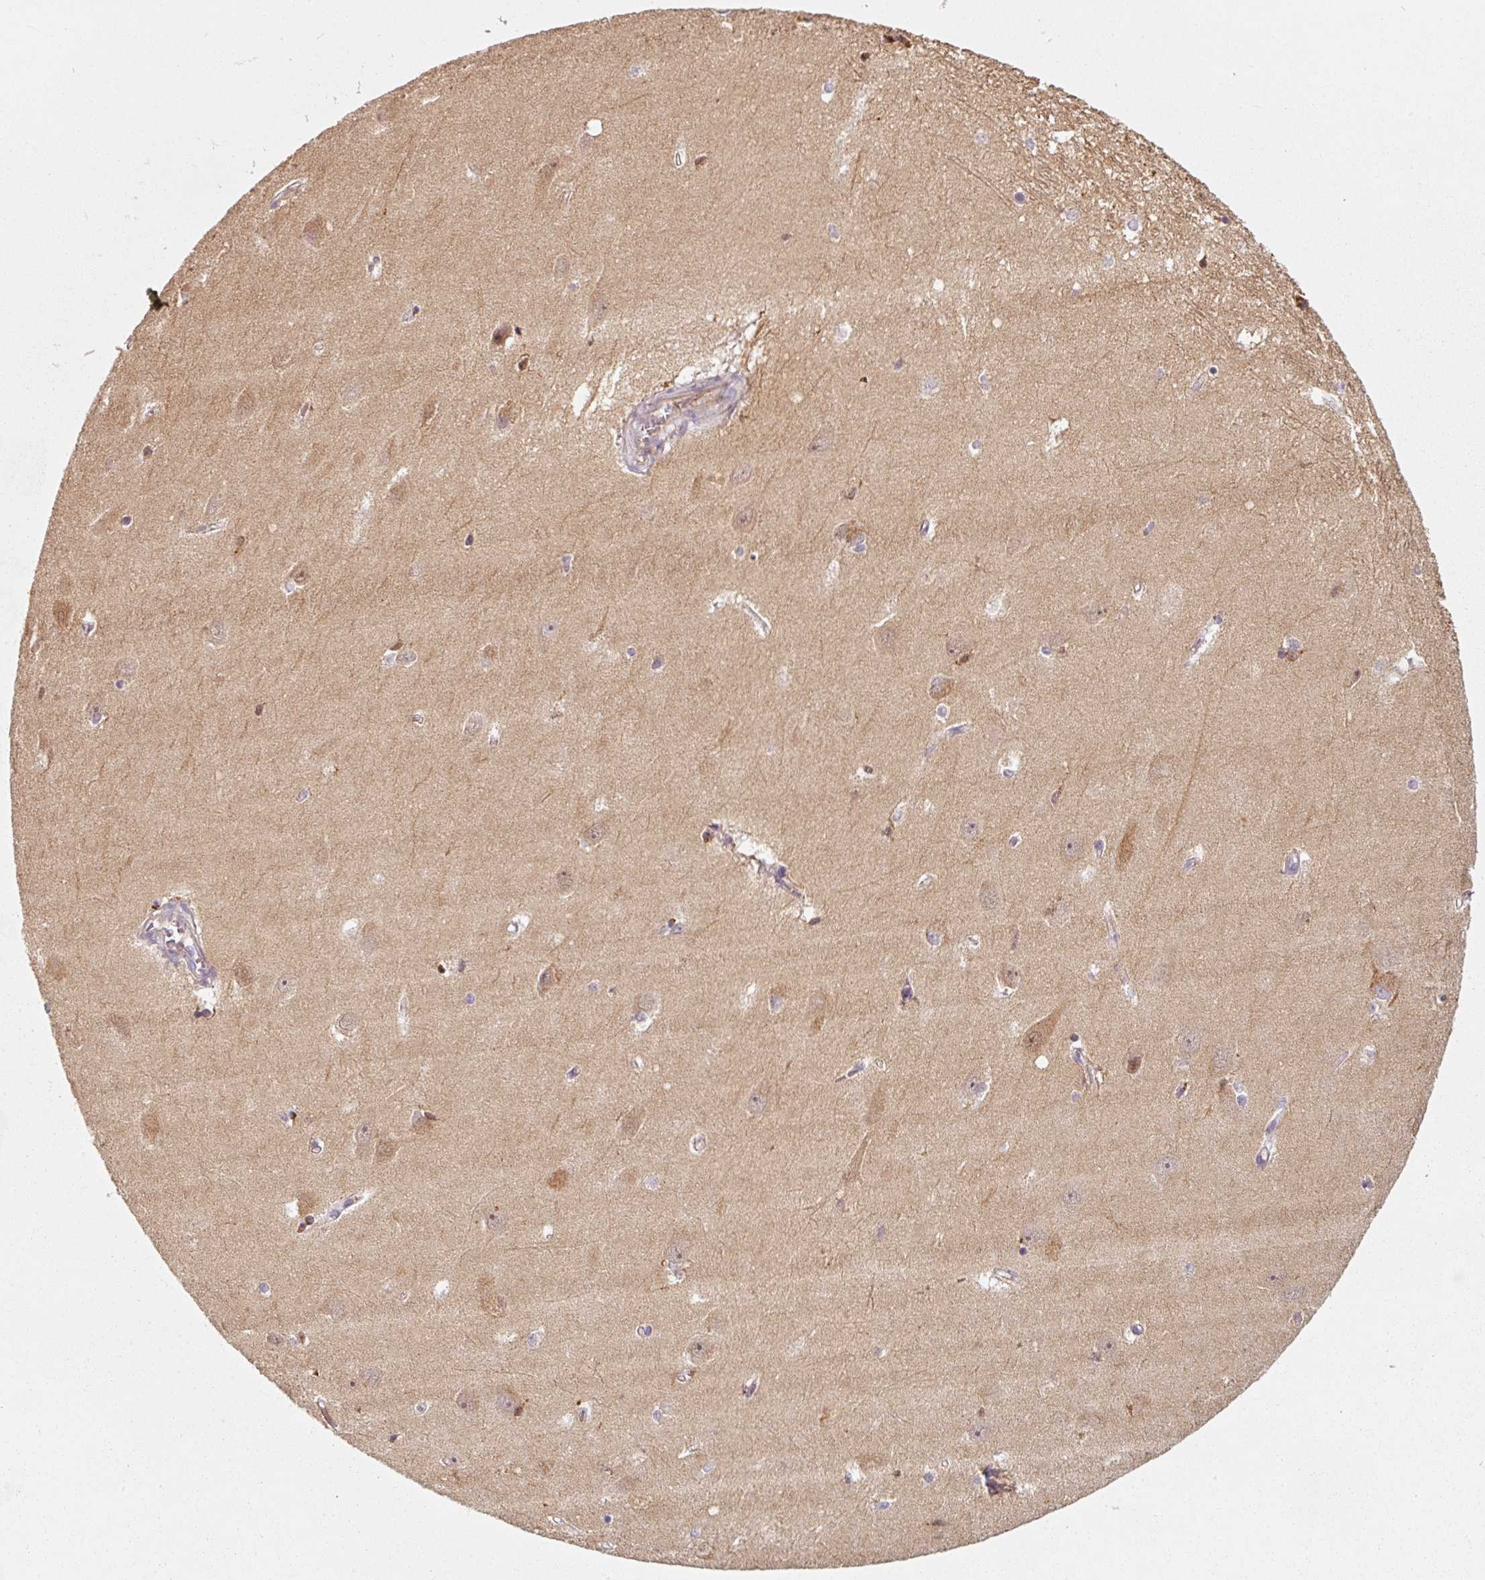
{"staining": {"intensity": "moderate", "quantity": "<25%", "location": "nuclear"}, "tissue": "hippocampus", "cell_type": "Glial cells", "image_type": "normal", "snomed": [{"axis": "morphology", "description": "Normal tissue, NOS"}, {"axis": "topography", "description": "Hippocampus"}], "caption": "A brown stain labels moderate nuclear positivity of a protein in glial cells of unremarkable hippocampus.", "gene": "IQGAP2", "patient": {"sex": "female", "age": 64}}